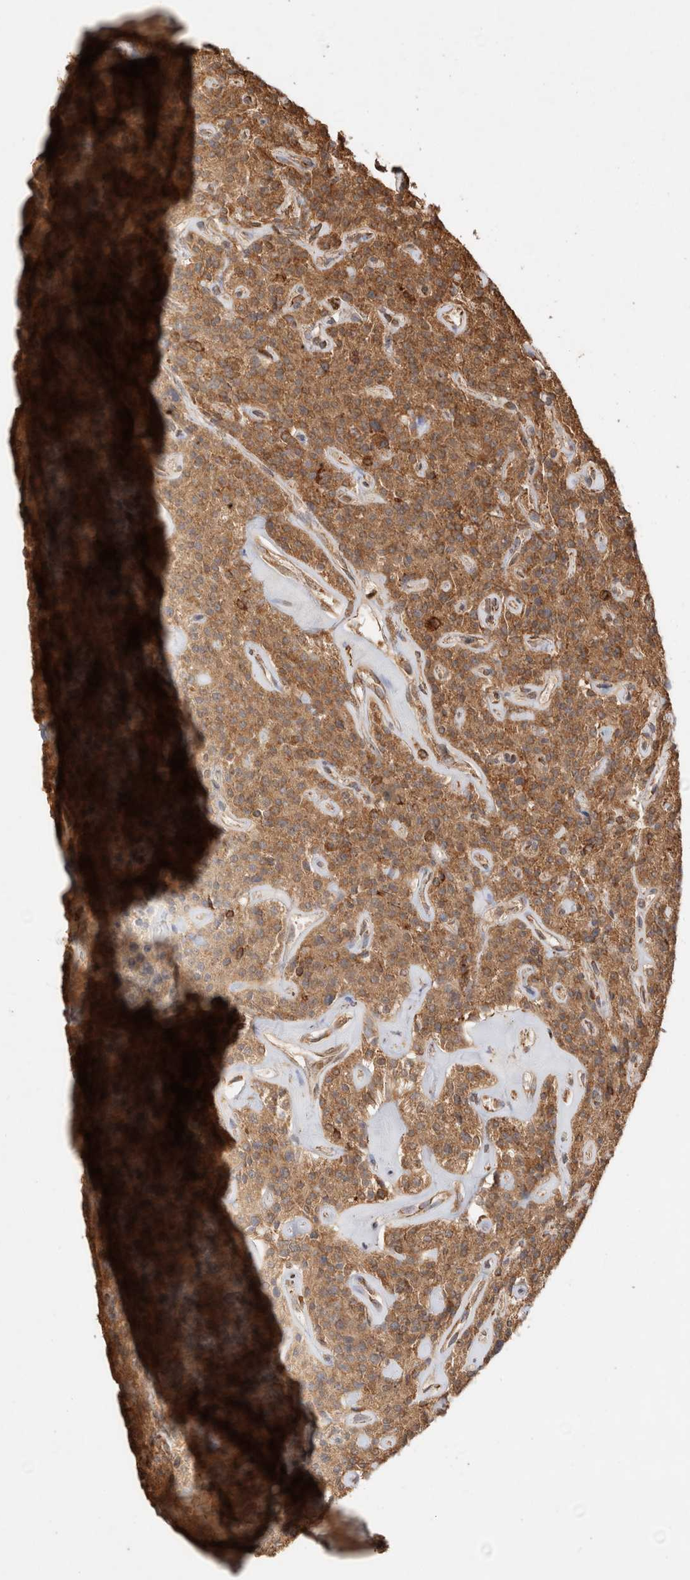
{"staining": {"intensity": "moderate", "quantity": ">75%", "location": "cytoplasmic/membranous"}, "tissue": "parathyroid gland", "cell_type": "Glandular cells", "image_type": "normal", "snomed": [{"axis": "morphology", "description": "Normal tissue, NOS"}, {"axis": "topography", "description": "Parathyroid gland"}], "caption": "Immunohistochemical staining of normal human parathyroid gland exhibits medium levels of moderate cytoplasmic/membranous expression in approximately >75% of glandular cells. (DAB = brown stain, brightfield microscopy at high magnification).", "gene": "ERAP1", "patient": {"sex": "male", "age": 46}}